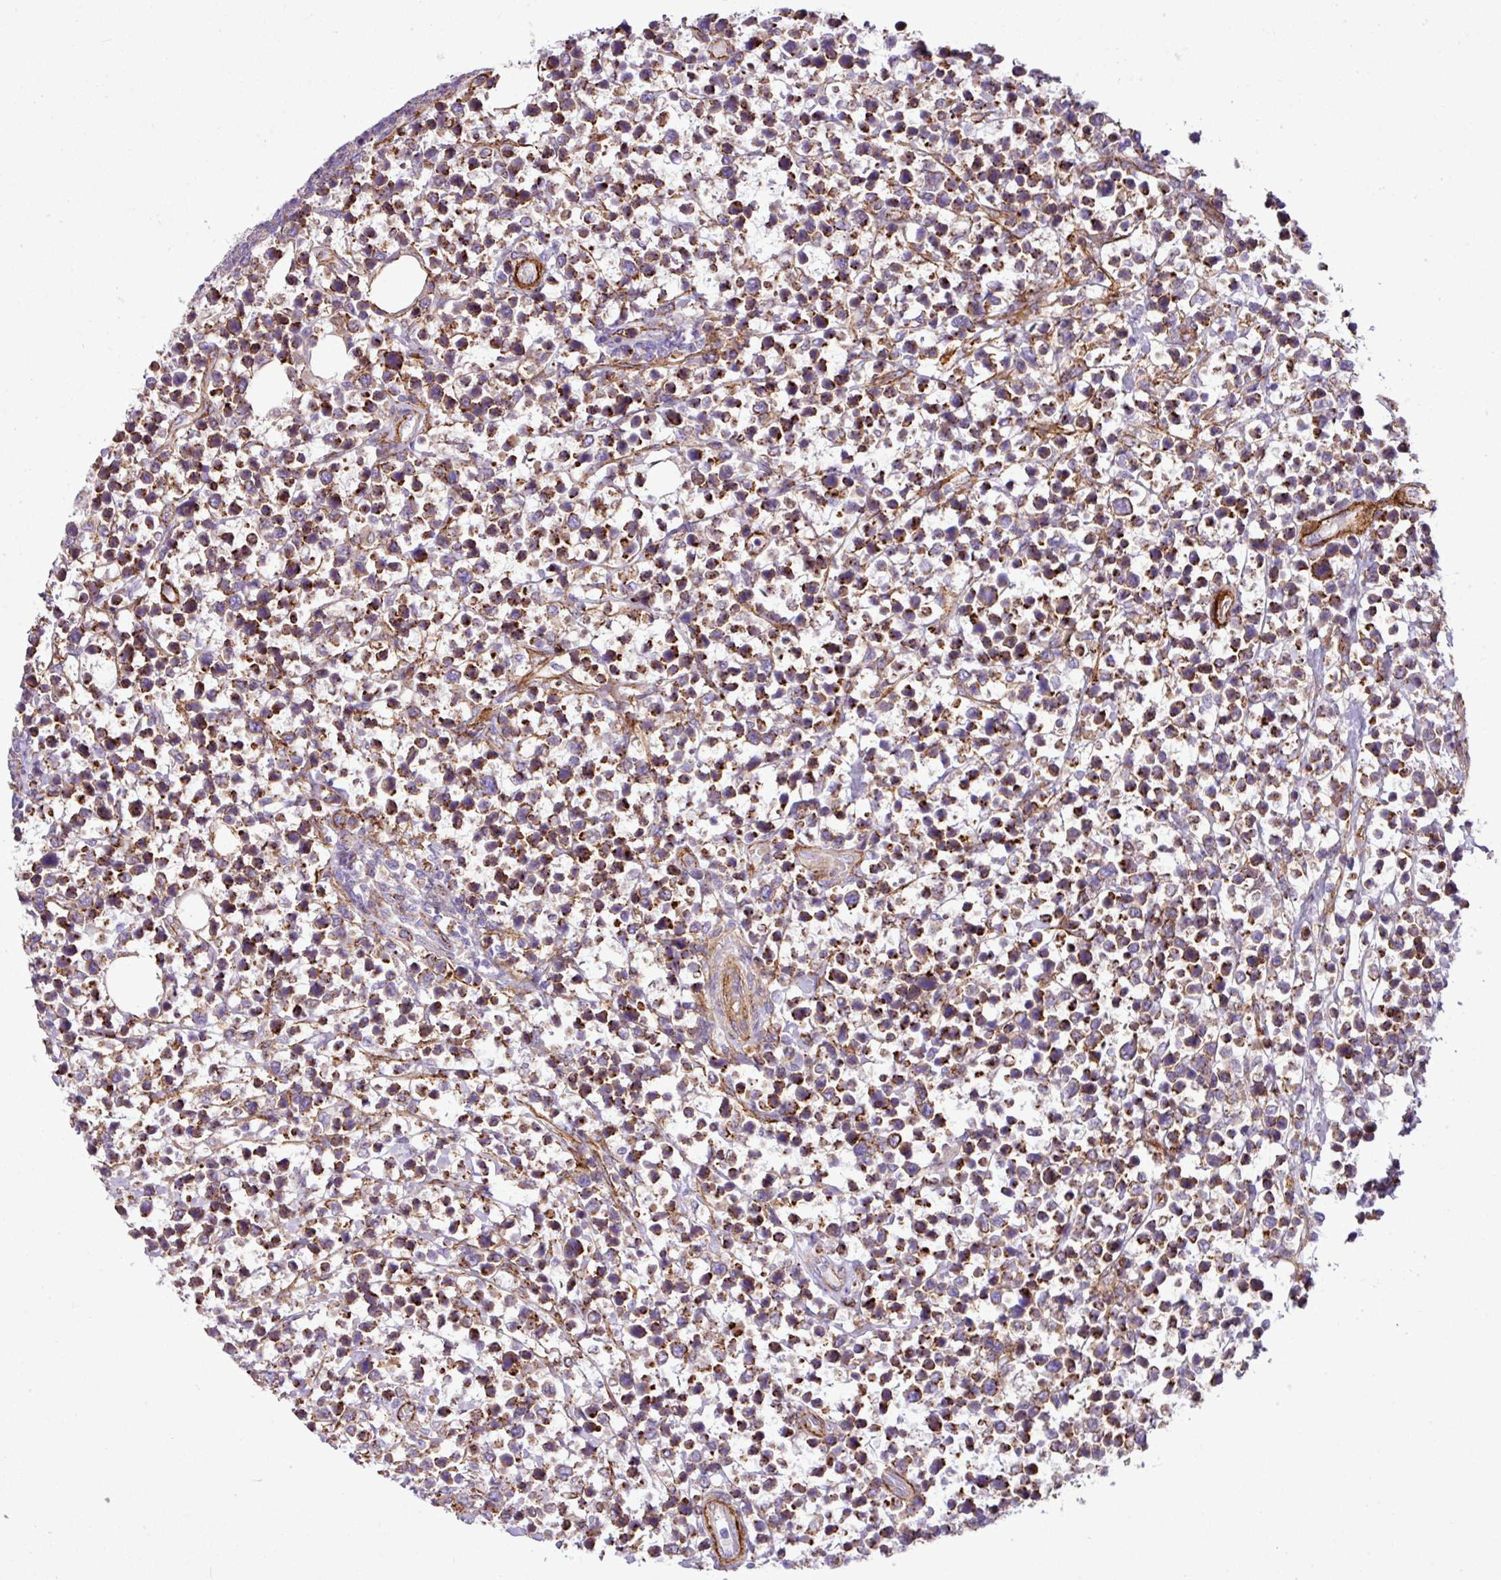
{"staining": {"intensity": "moderate", "quantity": ">75%", "location": "cytoplasmic/membranous"}, "tissue": "lymphoma", "cell_type": "Tumor cells", "image_type": "cancer", "snomed": [{"axis": "morphology", "description": "Malignant lymphoma, non-Hodgkin's type, Low grade"}, {"axis": "topography", "description": "Lymph node"}], "caption": "Immunohistochemistry (IHC) of human malignant lymphoma, non-Hodgkin's type (low-grade) exhibits medium levels of moderate cytoplasmic/membranous positivity in approximately >75% of tumor cells. (IHC, brightfield microscopy, high magnification).", "gene": "FAM47E", "patient": {"sex": "male", "age": 60}}